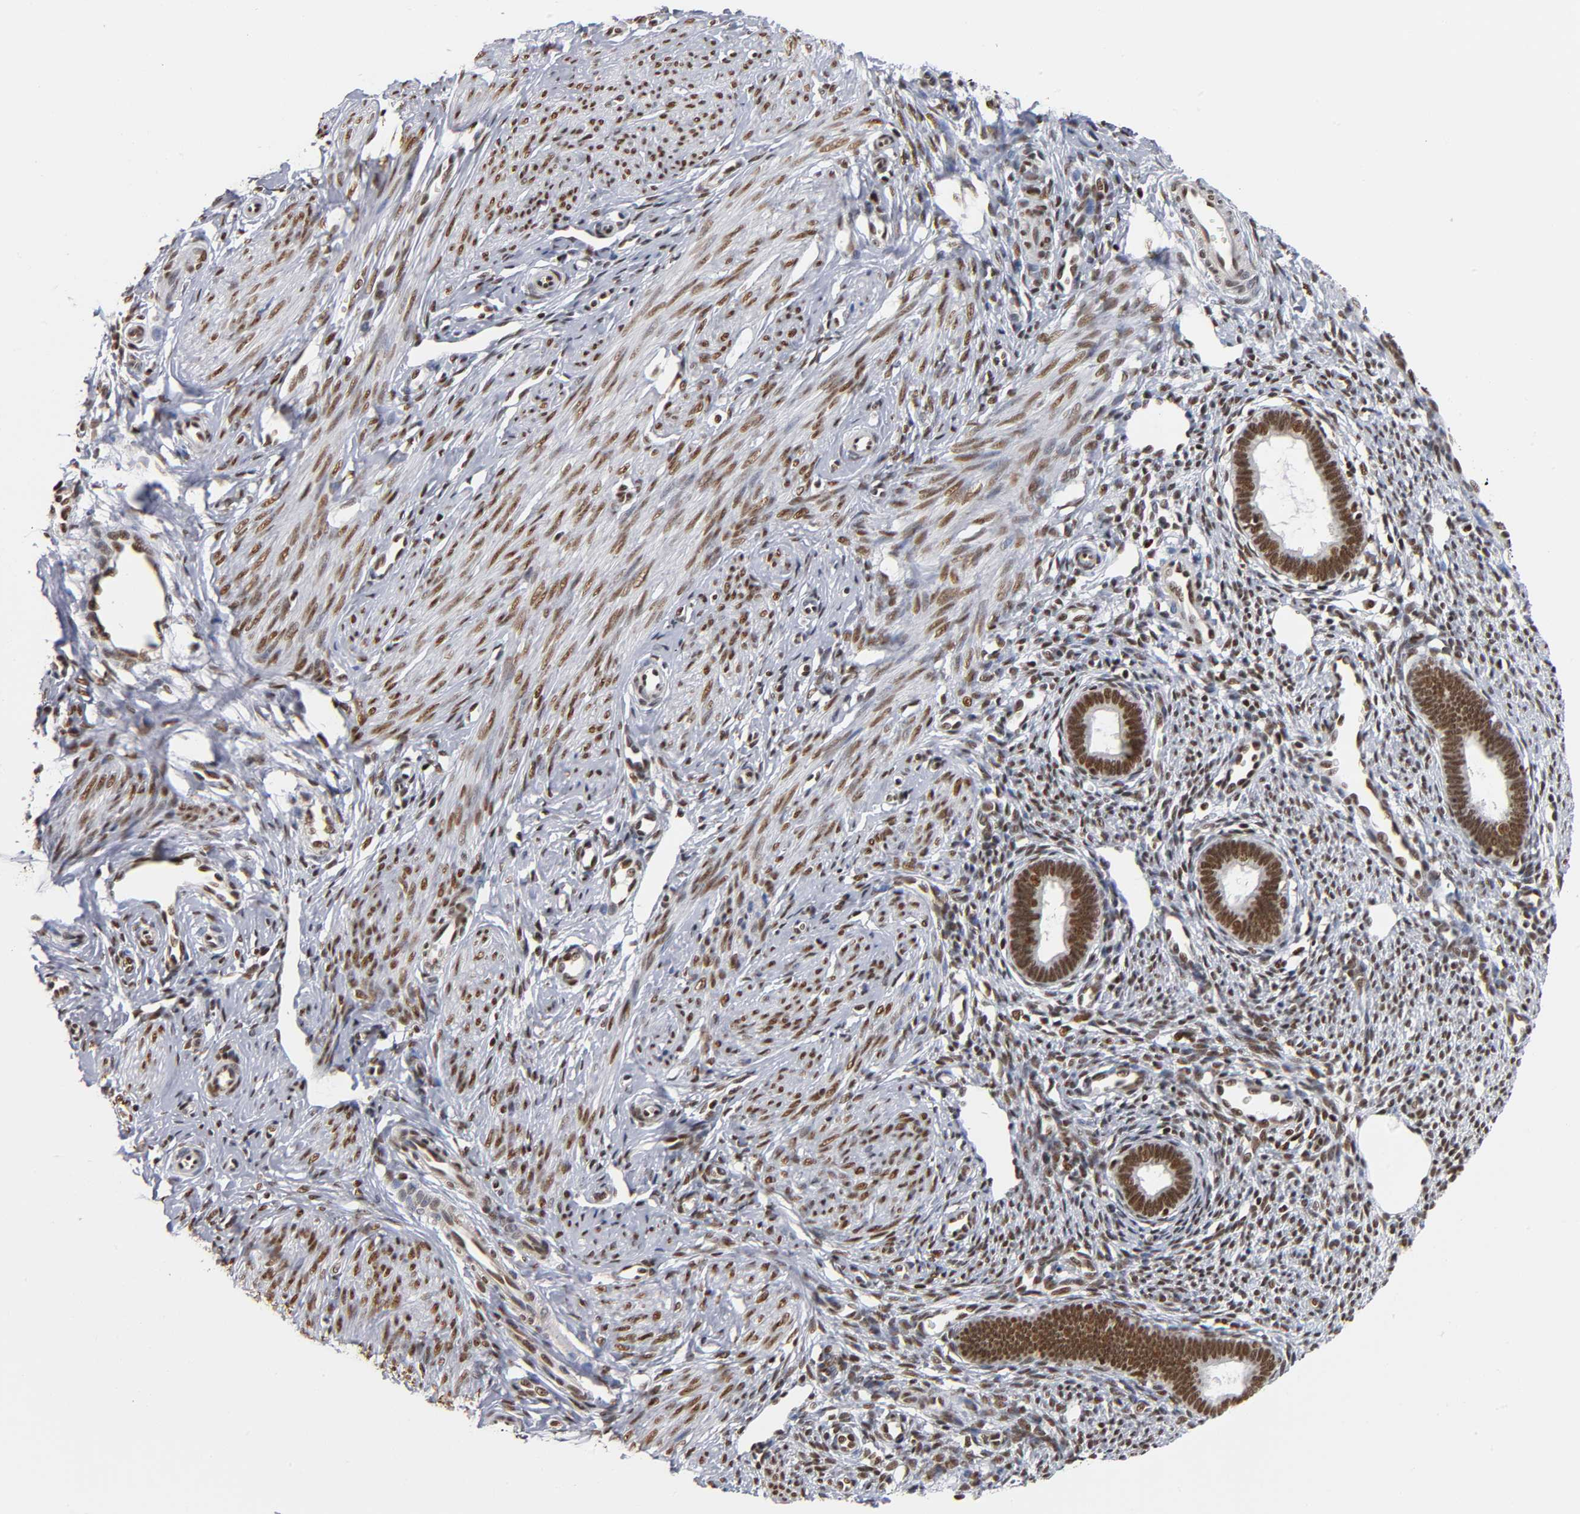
{"staining": {"intensity": "strong", "quantity": ">75%", "location": "nuclear"}, "tissue": "endometrium", "cell_type": "Cells in endometrial stroma", "image_type": "normal", "snomed": [{"axis": "morphology", "description": "Normal tissue, NOS"}, {"axis": "topography", "description": "Endometrium"}], "caption": "A high amount of strong nuclear expression is present in approximately >75% of cells in endometrial stroma in benign endometrium.", "gene": "ILKAP", "patient": {"sex": "female", "age": 27}}